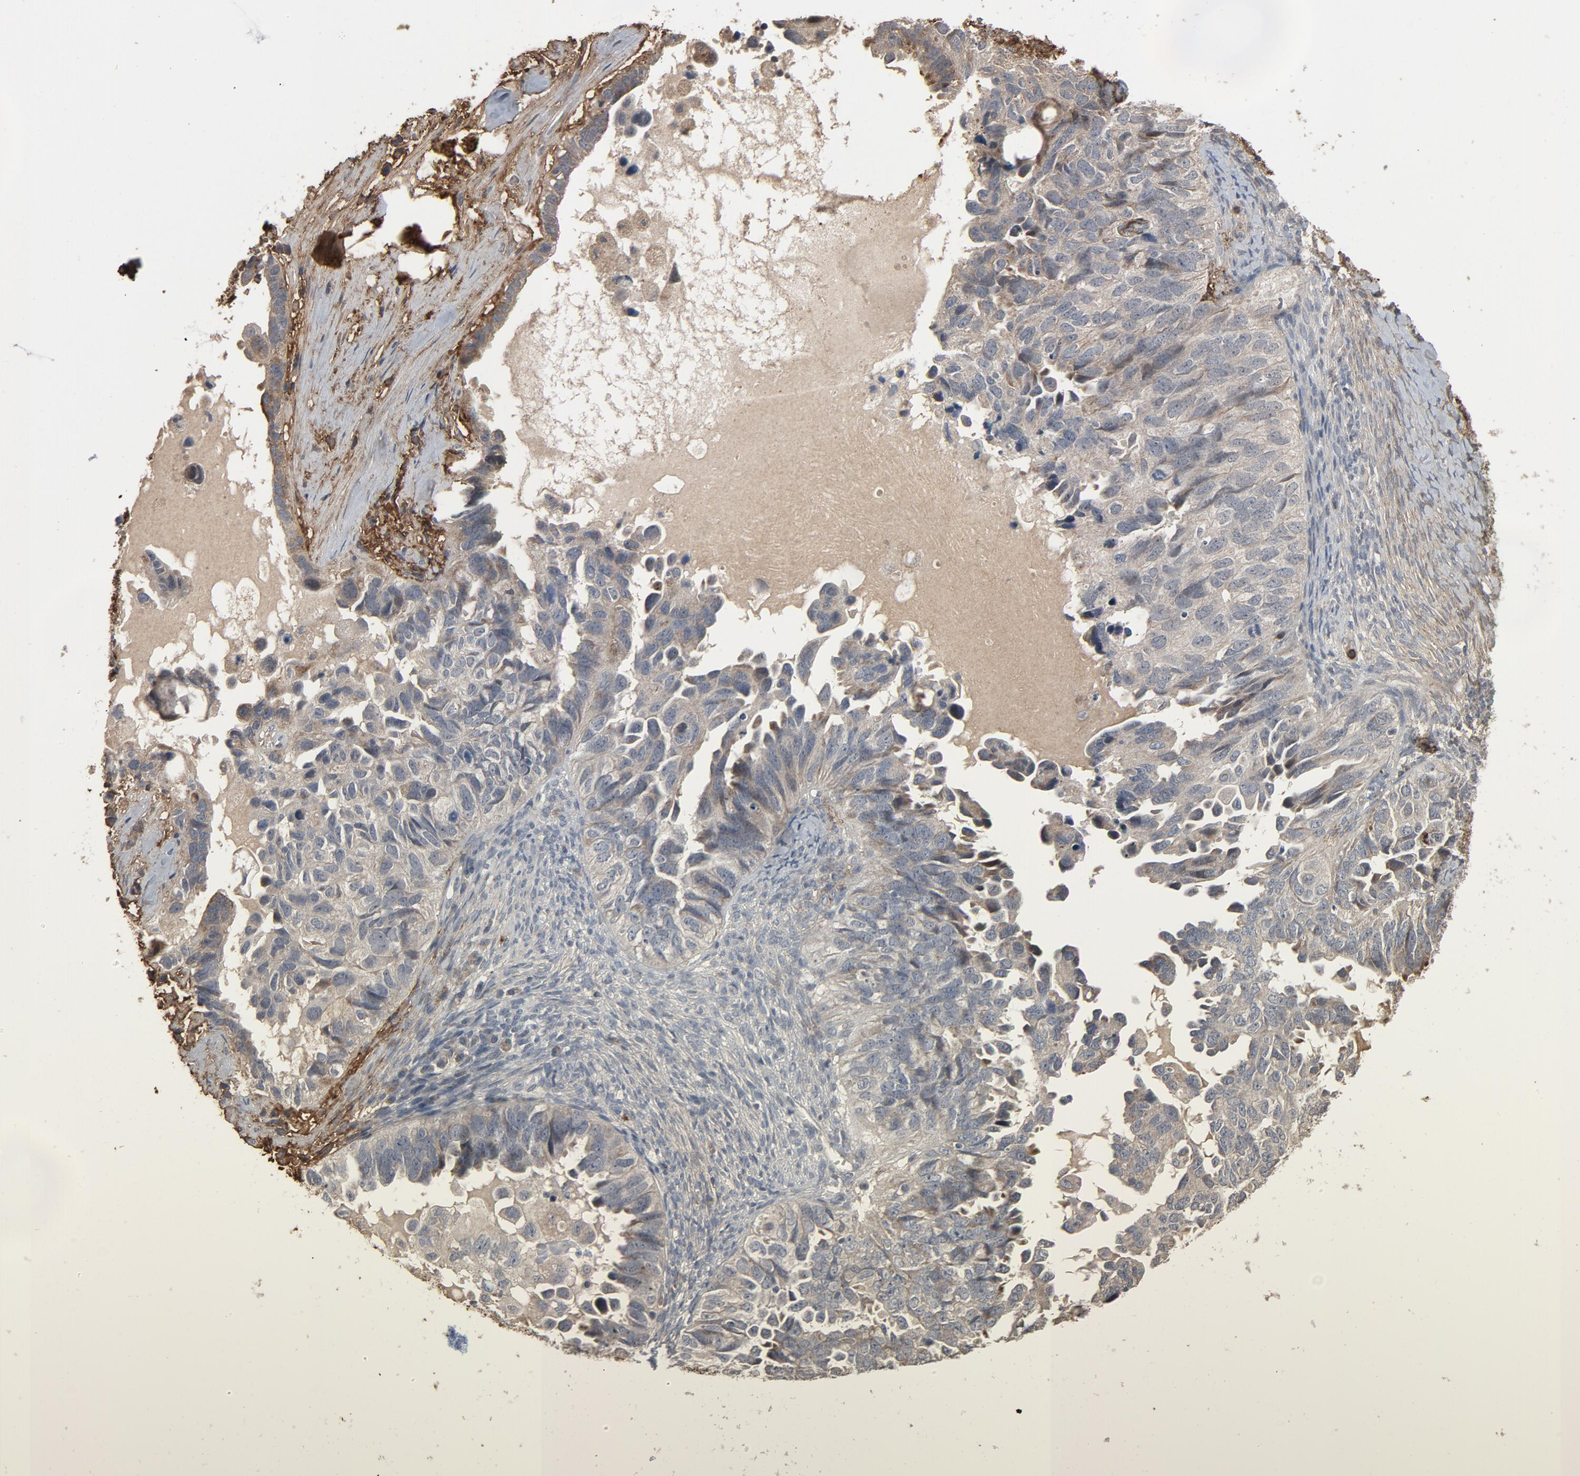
{"staining": {"intensity": "negative", "quantity": "none", "location": "none"}, "tissue": "ovarian cancer", "cell_type": "Tumor cells", "image_type": "cancer", "snomed": [{"axis": "morphology", "description": "Cystadenocarcinoma, serous, NOS"}, {"axis": "topography", "description": "Ovary"}], "caption": "The micrograph exhibits no staining of tumor cells in serous cystadenocarcinoma (ovarian). (DAB (3,3'-diaminobenzidine) immunohistochemistry visualized using brightfield microscopy, high magnification).", "gene": "PDZD4", "patient": {"sex": "female", "age": 82}}